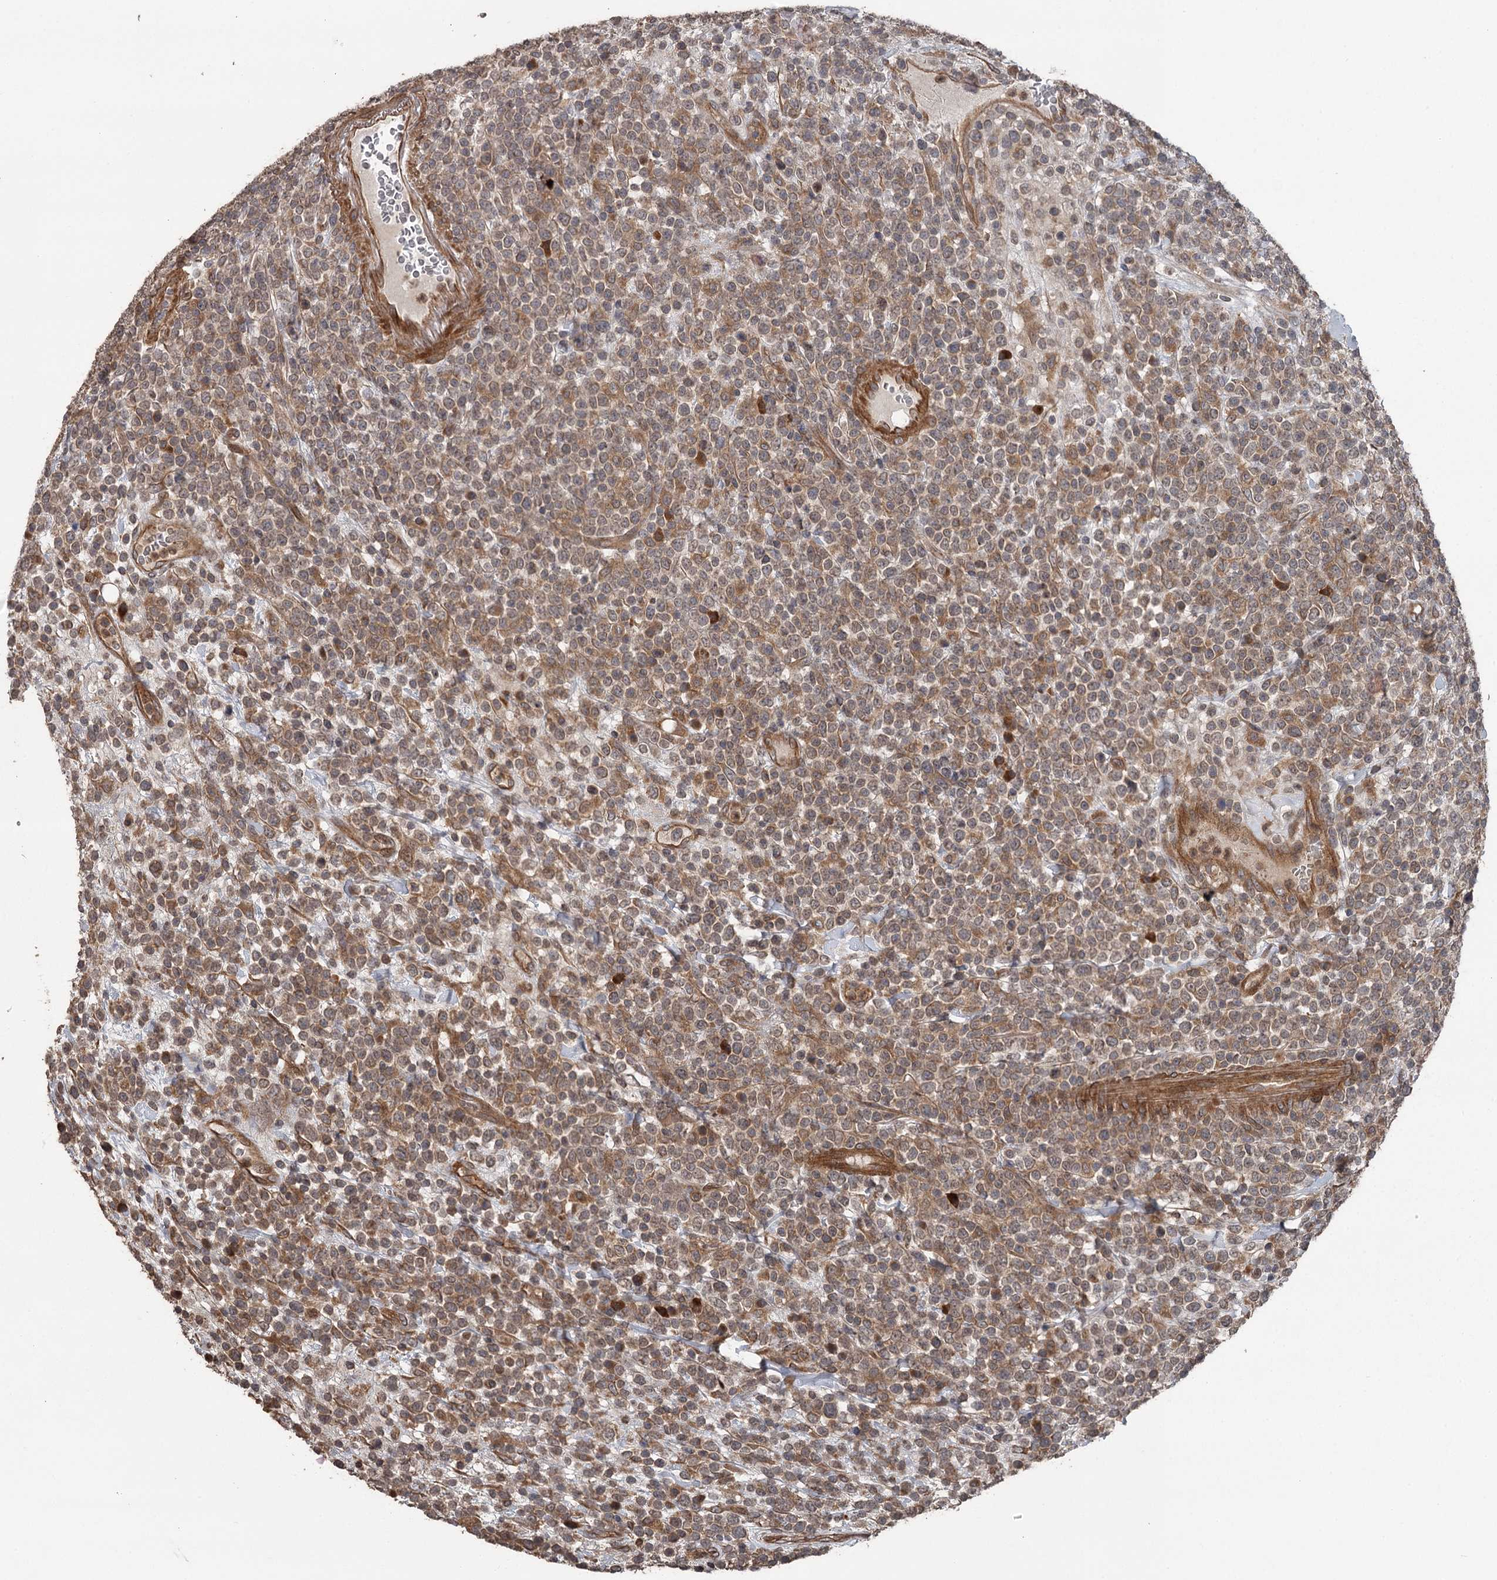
{"staining": {"intensity": "moderate", "quantity": ">75%", "location": "cytoplasmic/membranous"}, "tissue": "lymphoma", "cell_type": "Tumor cells", "image_type": "cancer", "snomed": [{"axis": "morphology", "description": "Malignant lymphoma, non-Hodgkin's type, High grade"}, {"axis": "topography", "description": "Colon"}], "caption": "Immunohistochemistry histopathology image of neoplastic tissue: human lymphoma stained using IHC exhibits medium levels of moderate protein expression localized specifically in the cytoplasmic/membranous of tumor cells, appearing as a cytoplasmic/membranous brown color.", "gene": "RAB21", "patient": {"sex": "female", "age": 53}}